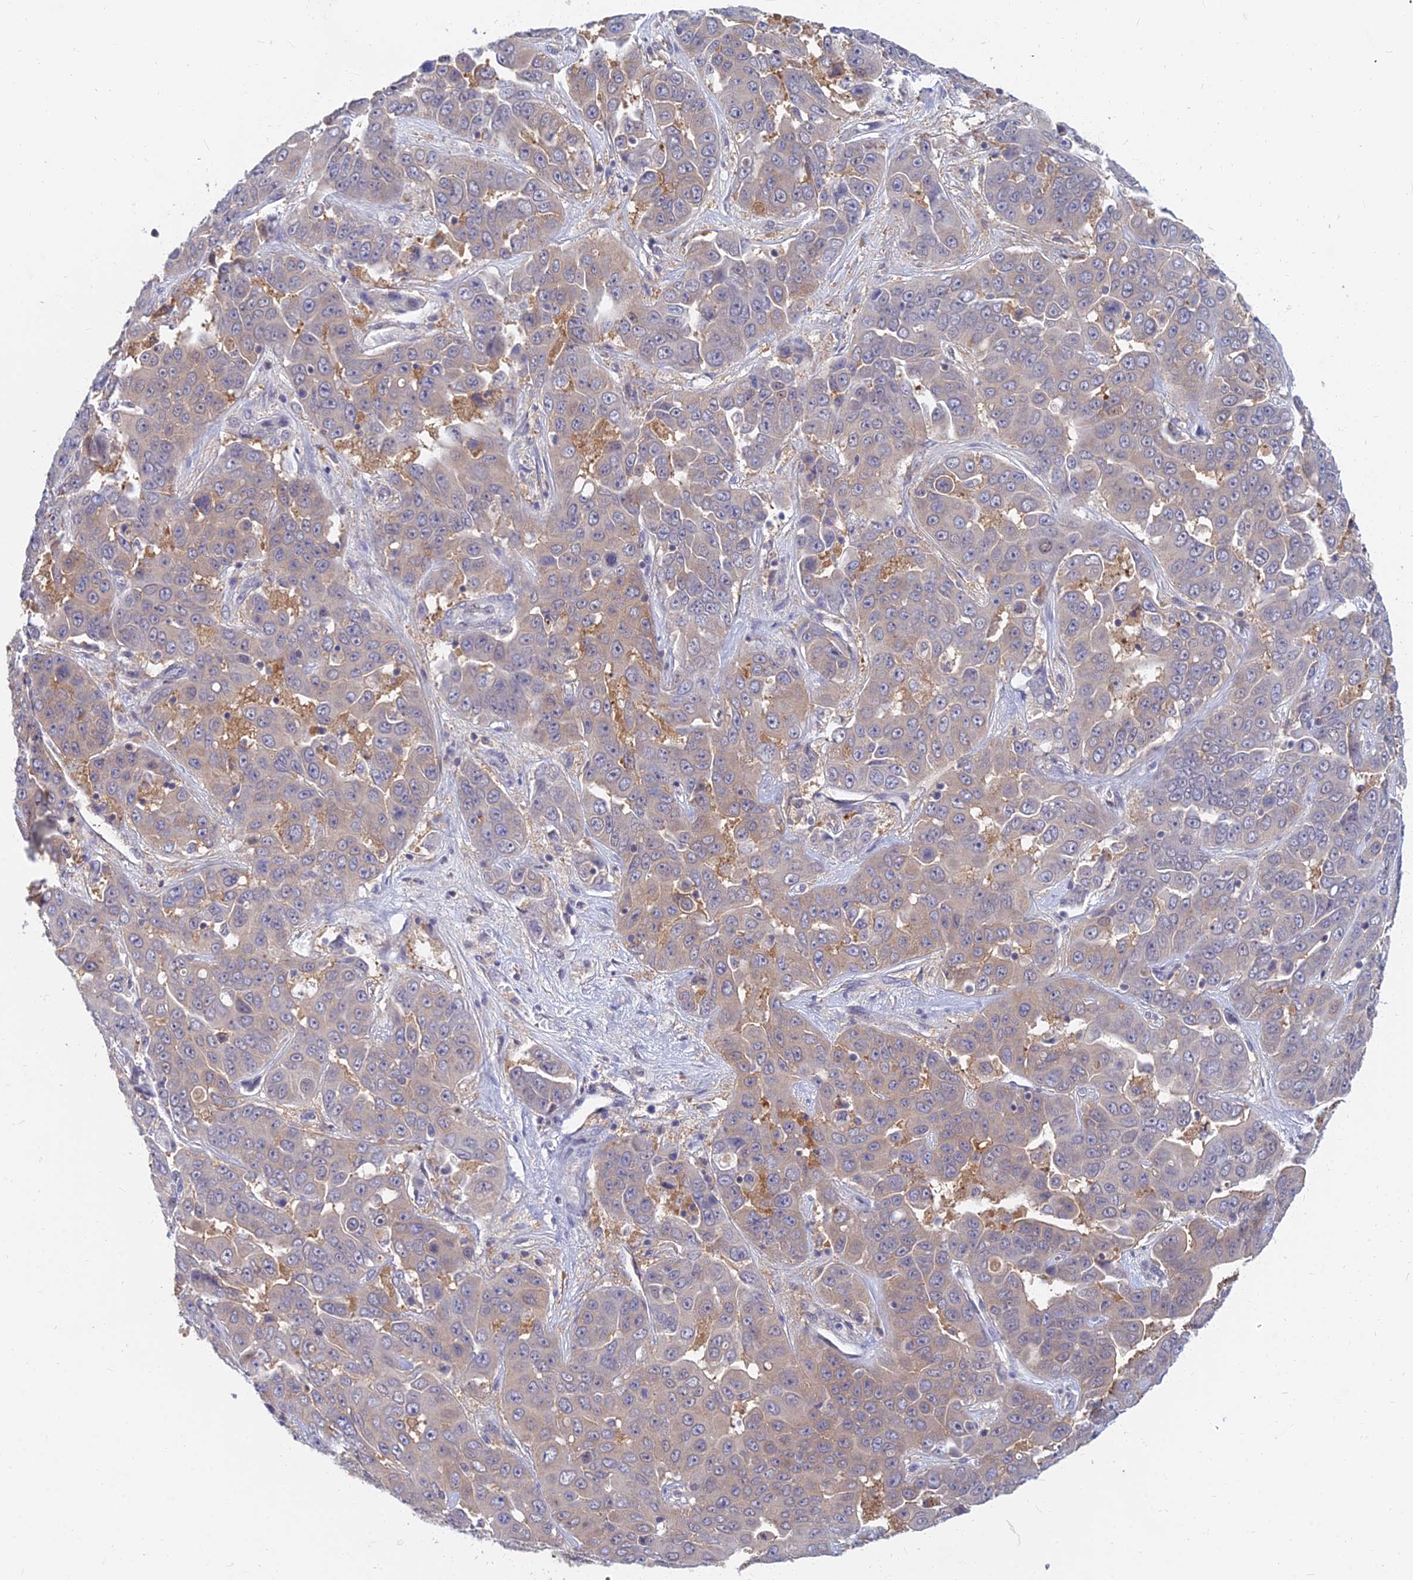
{"staining": {"intensity": "negative", "quantity": "none", "location": "none"}, "tissue": "liver cancer", "cell_type": "Tumor cells", "image_type": "cancer", "snomed": [{"axis": "morphology", "description": "Cholangiocarcinoma"}, {"axis": "topography", "description": "Liver"}], "caption": "Immunohistochemistry (IHC) of human liver cancer (cholangiocarcinoma) shows no staining in tumor cells.", "gene": "B3GALT4", "patient": {"sex": "female", "age": 52}}